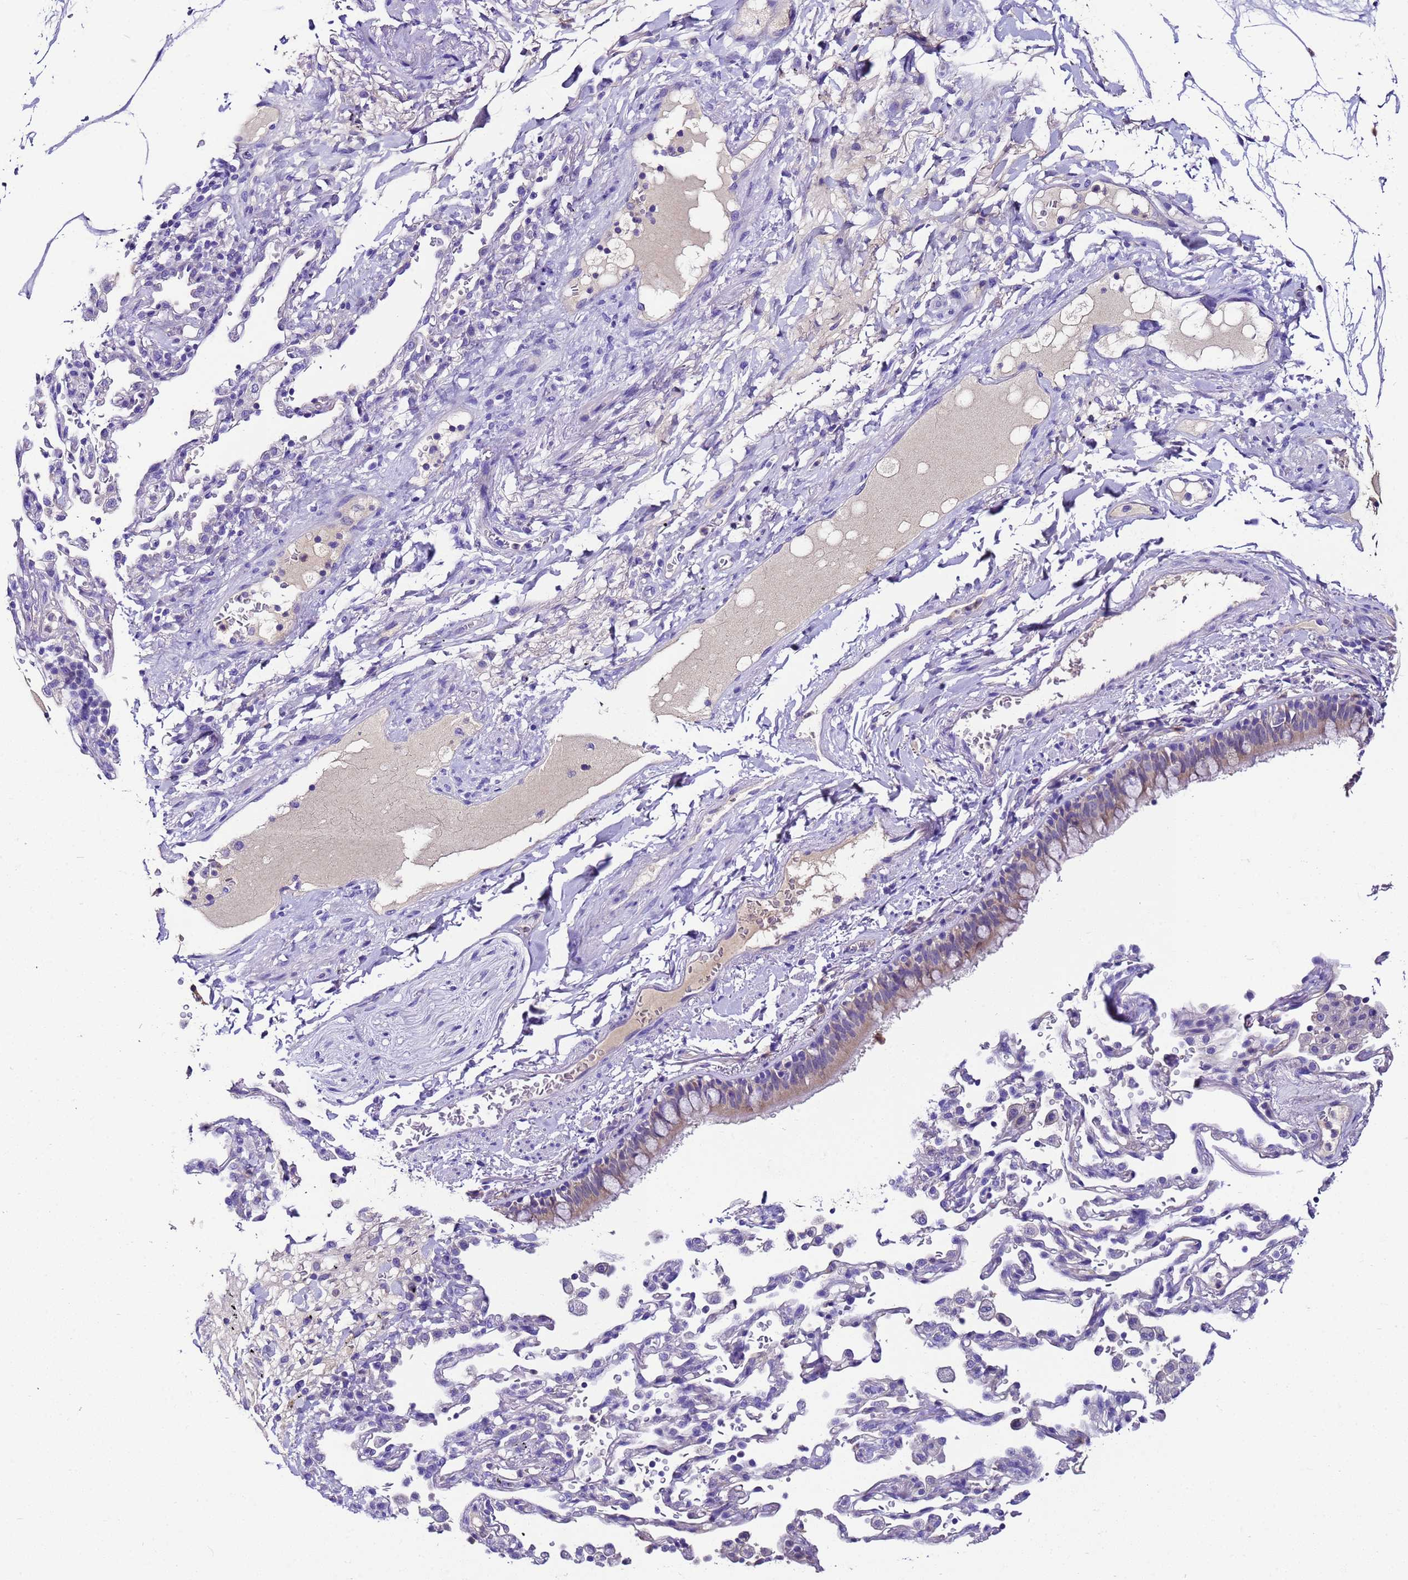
{"staining": {"intensity": "moderate", "quantity": ">75%", "location": "cytoplasmic/membranous"}, "tissue": "nasopharynx", "cell_type": "Respiratory epithelial cells", "image_type": "normal", "snomed": [{"axis": "morphology", "description": "Normal tissue, NOS"}, {"axis": "topography", "description": "Nasopharynx"}], "caption": "Protein expression analysis of normal nasopharynx exhibits moderate cytoplasmic/membranous expression in approximately >75% of respiratory epithelial cells.", "gene": "UGT2A1", "patient": {"sex": "male", "age": 64}}